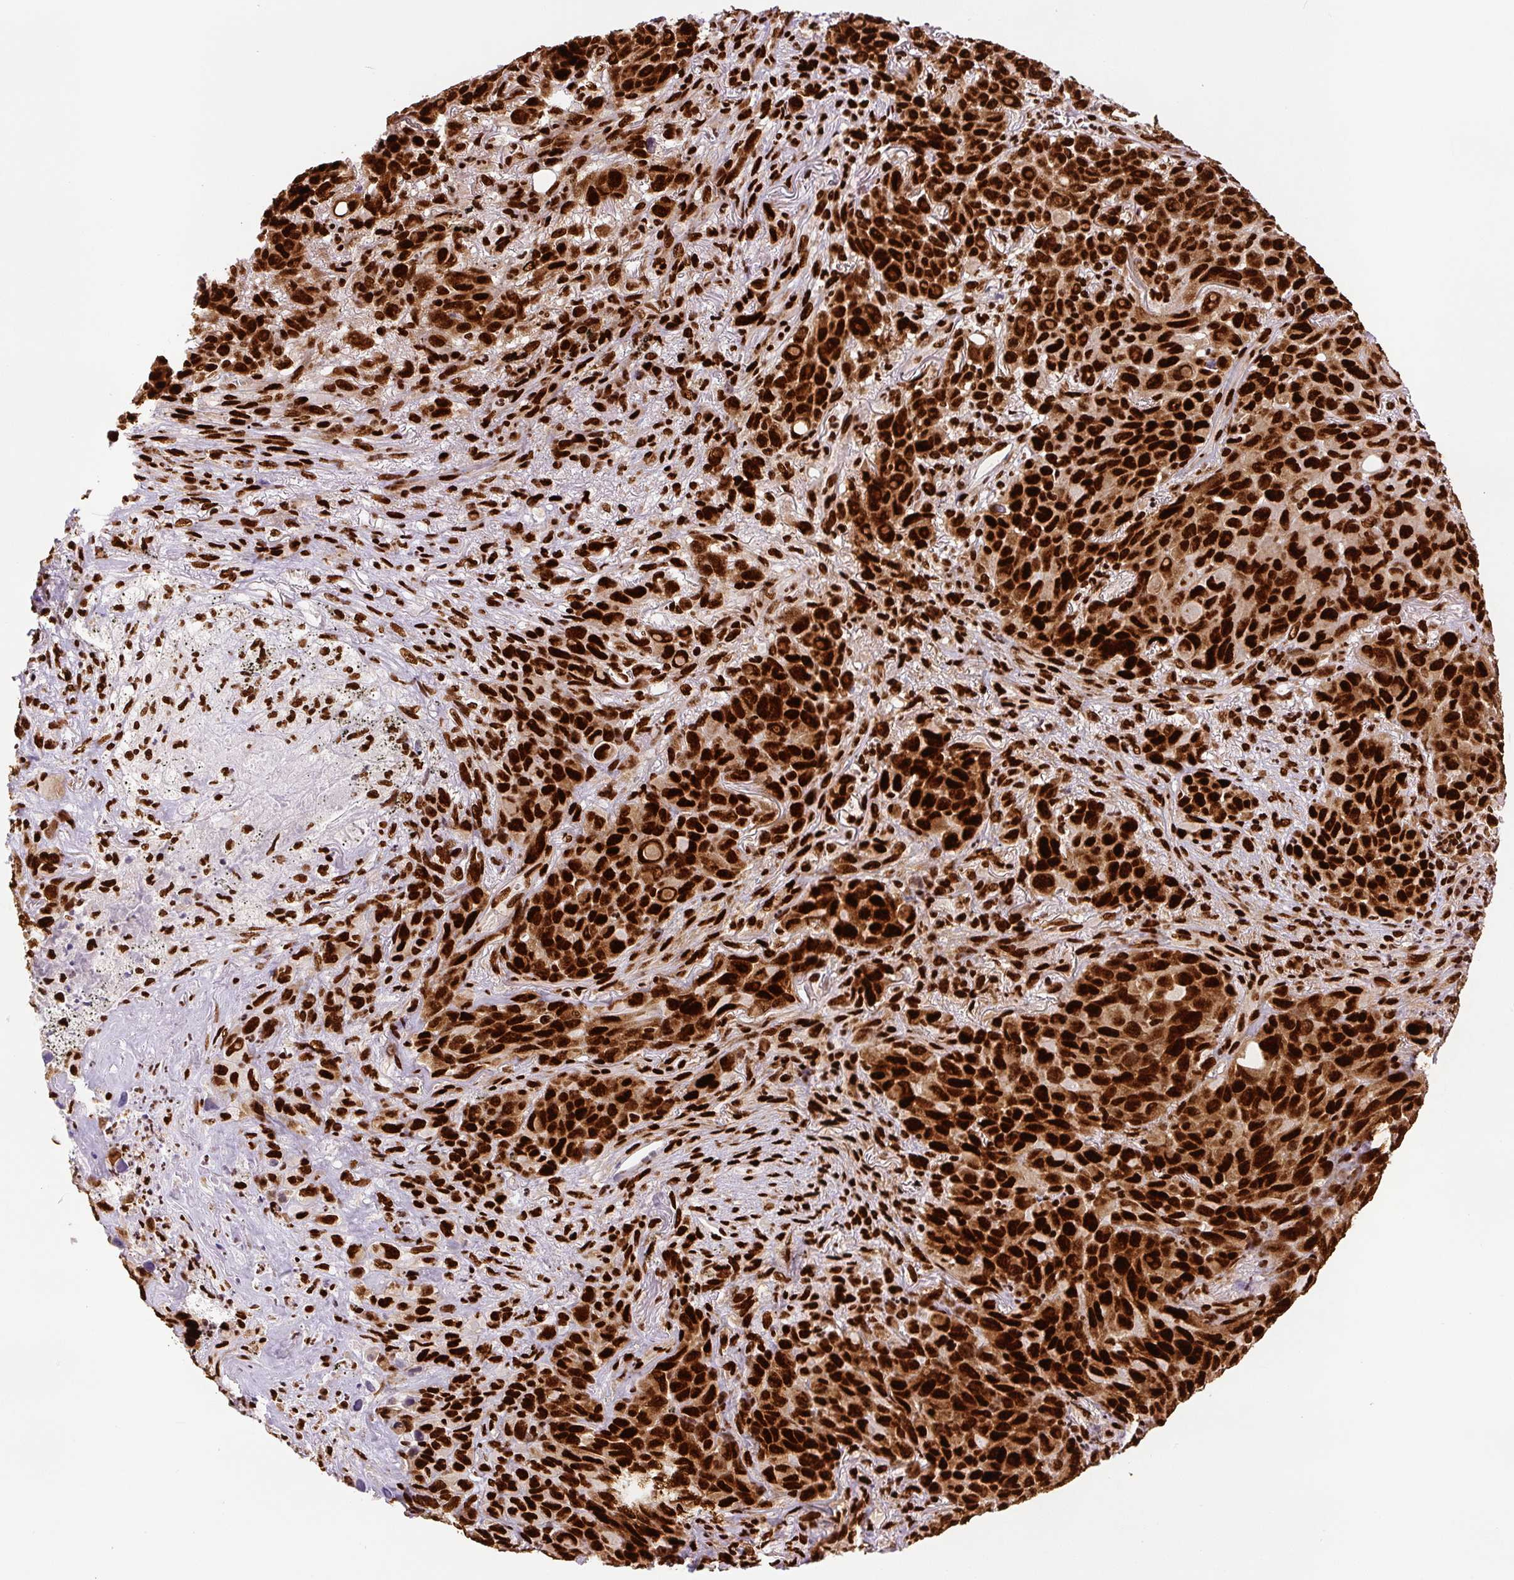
{"staining": {"intensity": "strong", "quantity": ">75%", "location": "nuclear"}, "tissue": "melanoma", "cell_type": "Tumor cells", "image_type": "cancer", "snomed": [{"axis": "morphology", "description": "Malignant melanoma, Metastatic site"}, {"axis": "topography", "description": "Lung"}], "caption": "There is high levels of strong nuclear staining in tumor cells of melanoma, as demonstrated by immunohistochemical staining (brown color).", "gene": "FUS", "patient": {"sex": "male", "age": 48}}